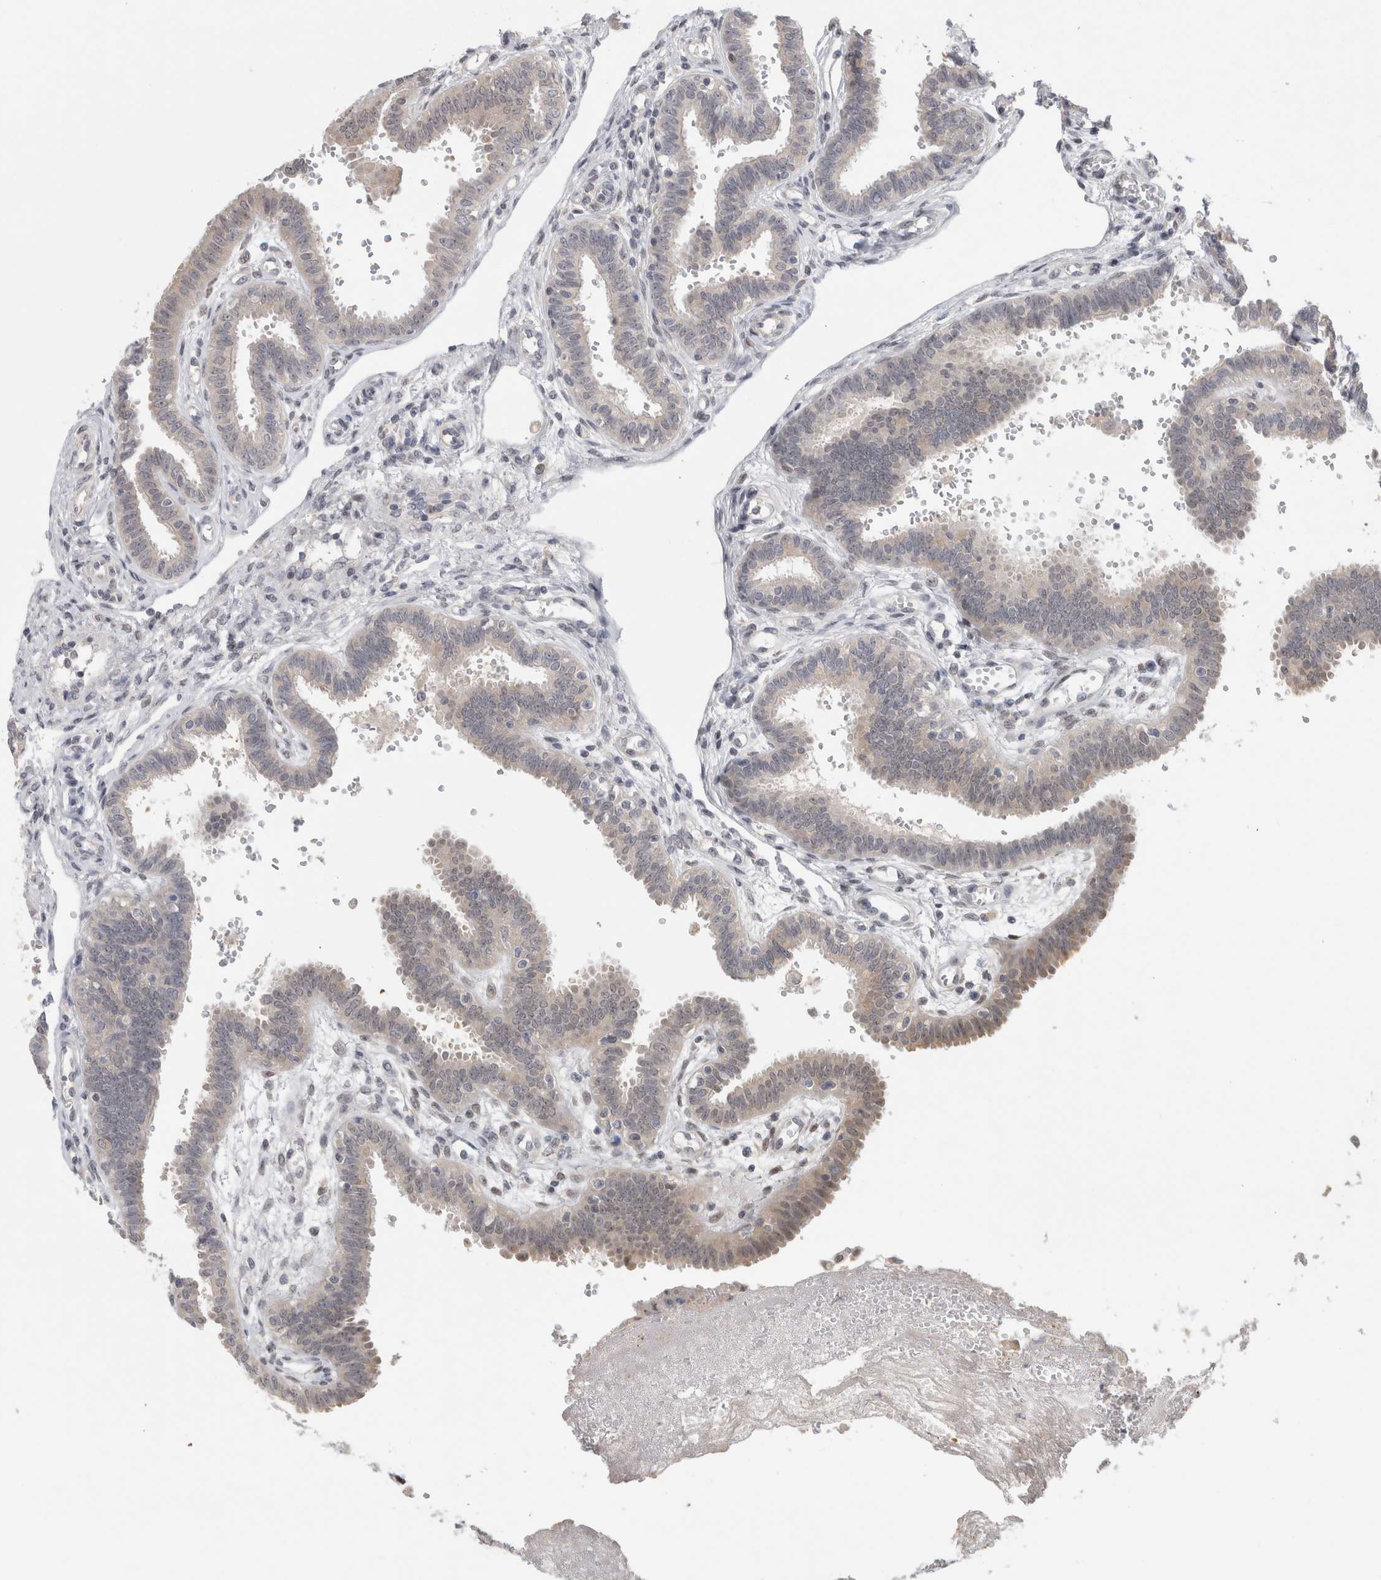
{"staining": {"intensity": "weak", "quantity": "25%-75%", "location": "cytoplasmic/membranous"}, "tissue": "fallopian tube", "cell_type": "Glandular cells", "image_type": "normal", "snomed": [{"axis": "morphology", "description": "Normal tissue, NOS"}, {"axis": "topography", "description": "Fallopian tube"}], "caption": "Immunohistochemistry (IHC) of benign human fallopian tube shows low levels of weak cytoplasmic/membranous positivity in approximately 25%-75% of glandular cells. Using DAB (brown) and hematoxylin (blue) stains, captured at high magnification using brightfield microscopy.", "gene": "PIGP", "patient": {"sex": "female", "age": 32}}